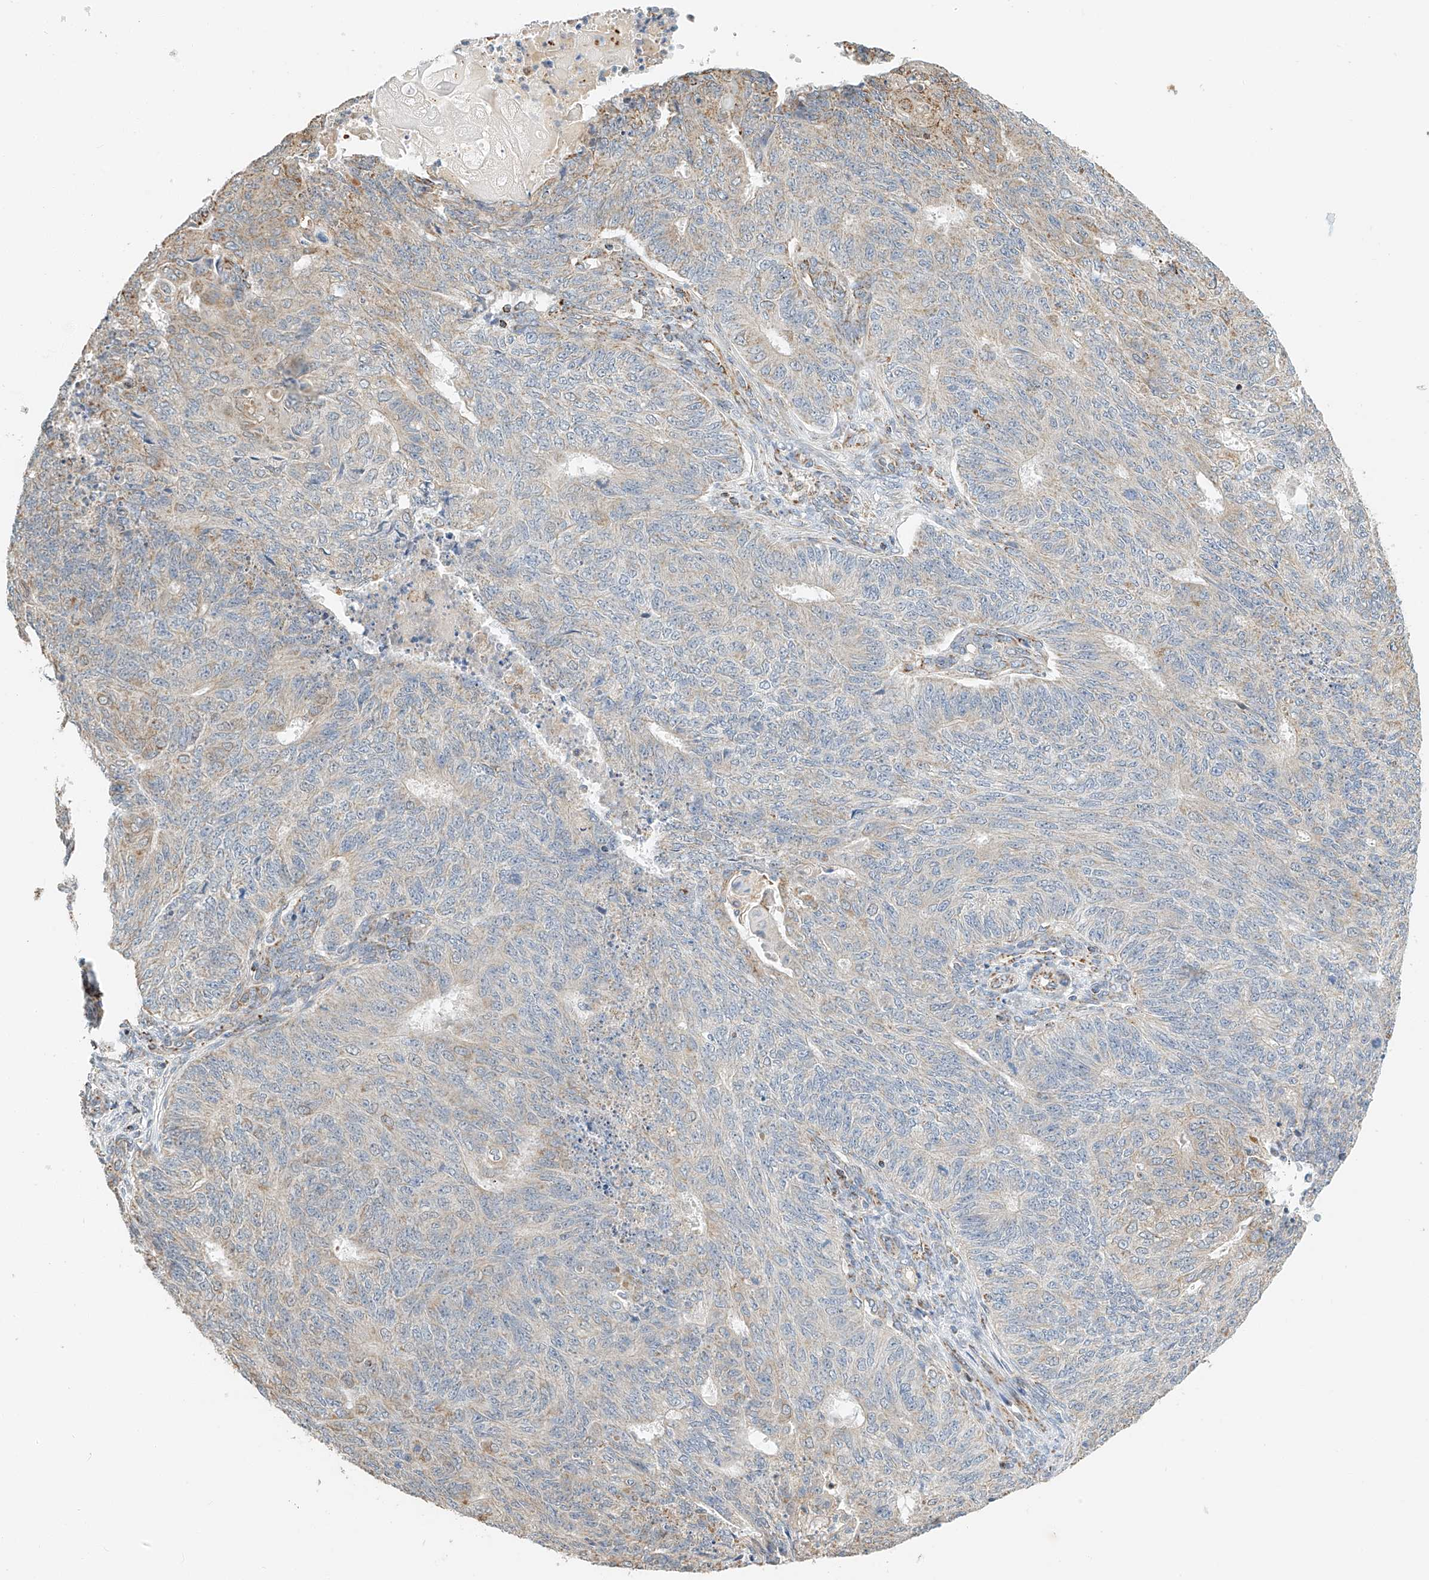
{"staining": {"intensity": "moderate", "quantity": "<25%", "location": "cytoplasmic/membranous"}, "tissue": "endometrial cancer", "cell_type": "Tumor cells", "image_type": "cancer", "snomed": [{"axis": "morphology", "description": "Adenocarcinoma, NOS"}, {"axis": "topography", "description": "Endometrium"}], "caption": "Immunohistochemical staining of human endometrial cancer reveals moderate cytoplasmic/membranous protein expression in about <25% of tumor cells.", "gene": "YIPF7", "patient": {"sex": "female", "age": 32}}